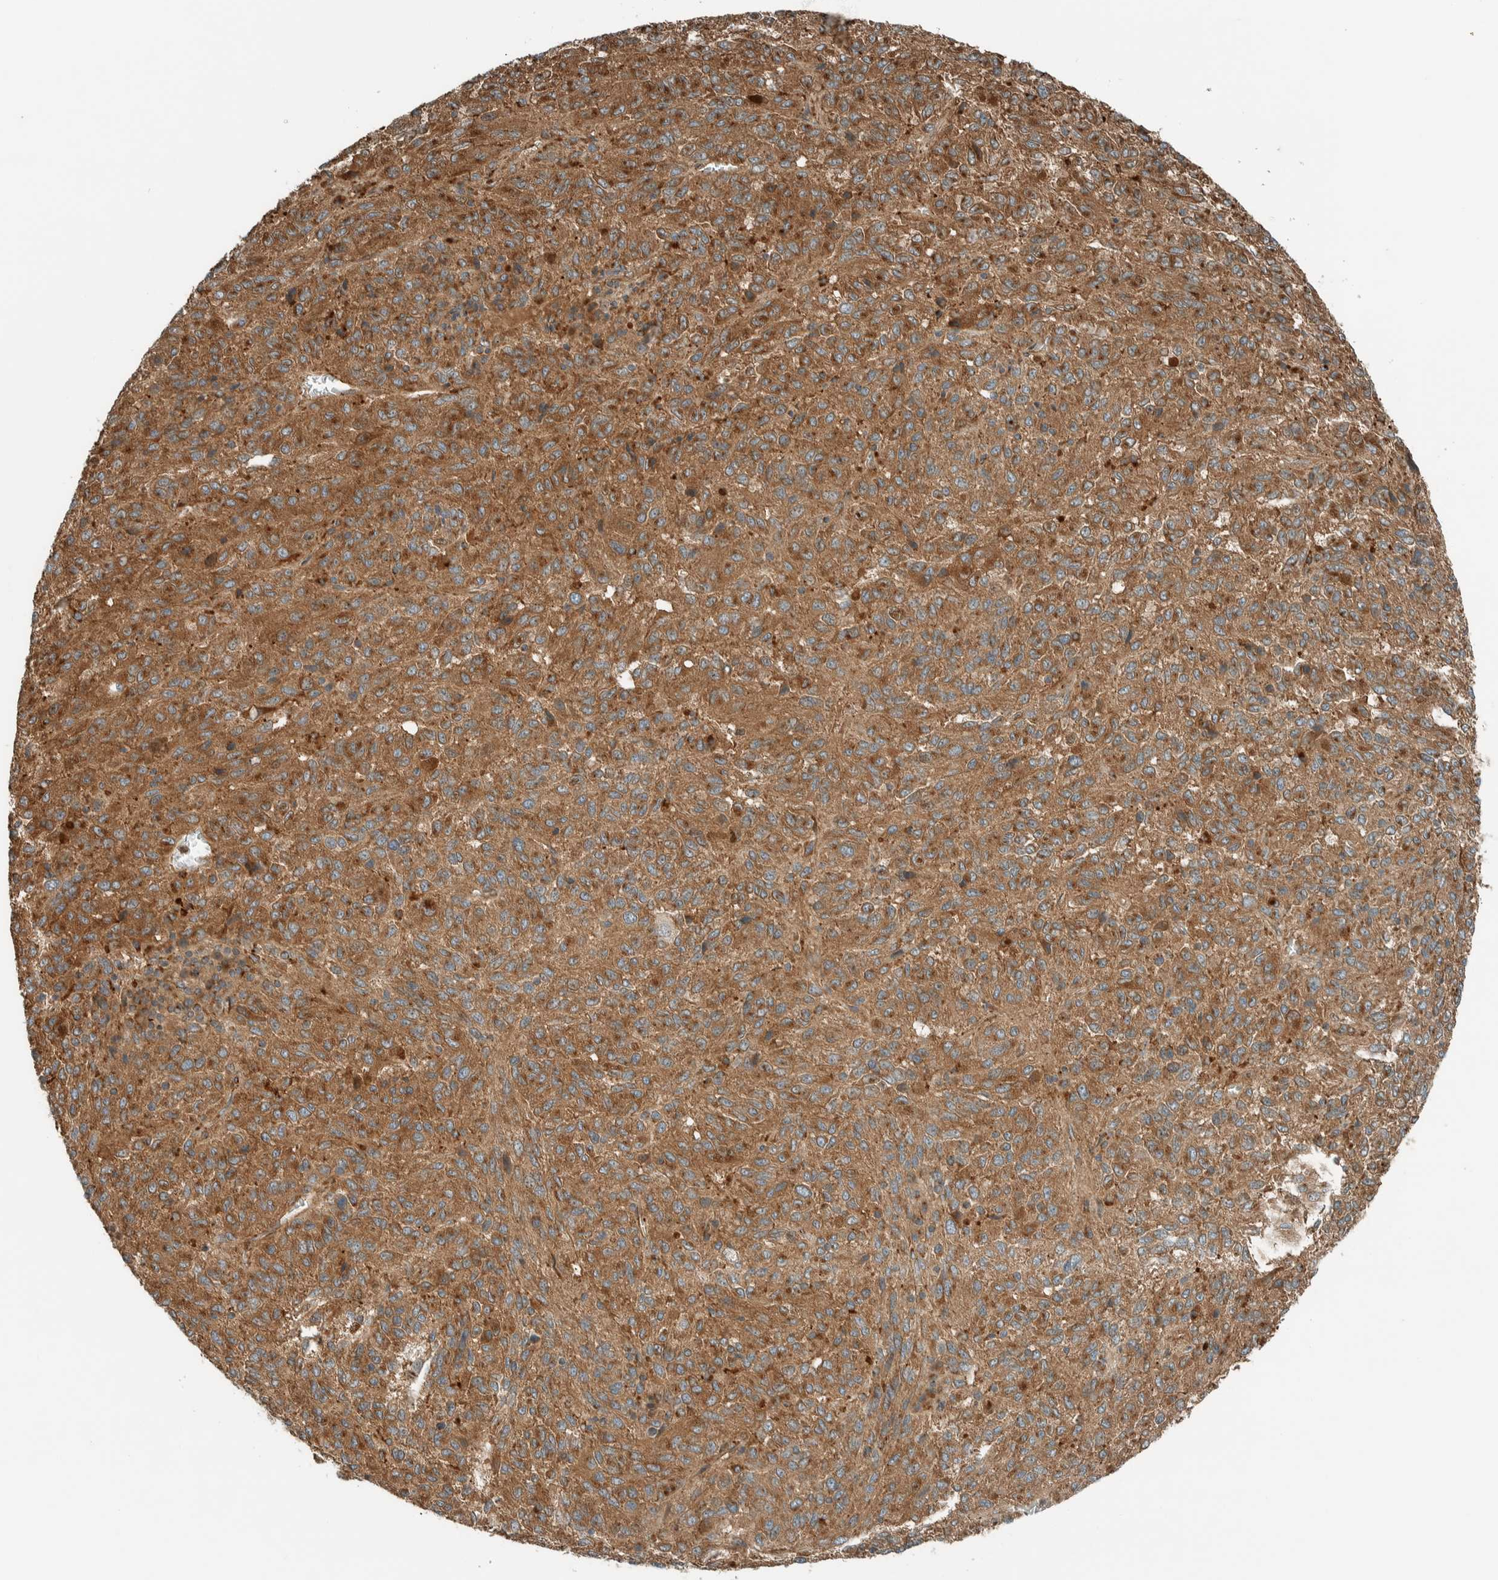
{"staining": {"intensity": "moderate", "quantity": ">75%", "location": "cytoplasmic/membranous"}, "tissue": "melanoma", "cell_type": "Tumor cells", "image_type": "cancer", "snomed": [{"axis": "morphology", "description": "Malignant melanoma, Metastatic site"}, {"axis": "topography", "description": "Lung"}], "caption": "Protein analysis of melanoma tissue exhibits moderate cytoplasmic/membranous expression in approximately >75% of tumor cells.", "gene": "EXOC7", "patient": {"sex": "male", "age": 64}}